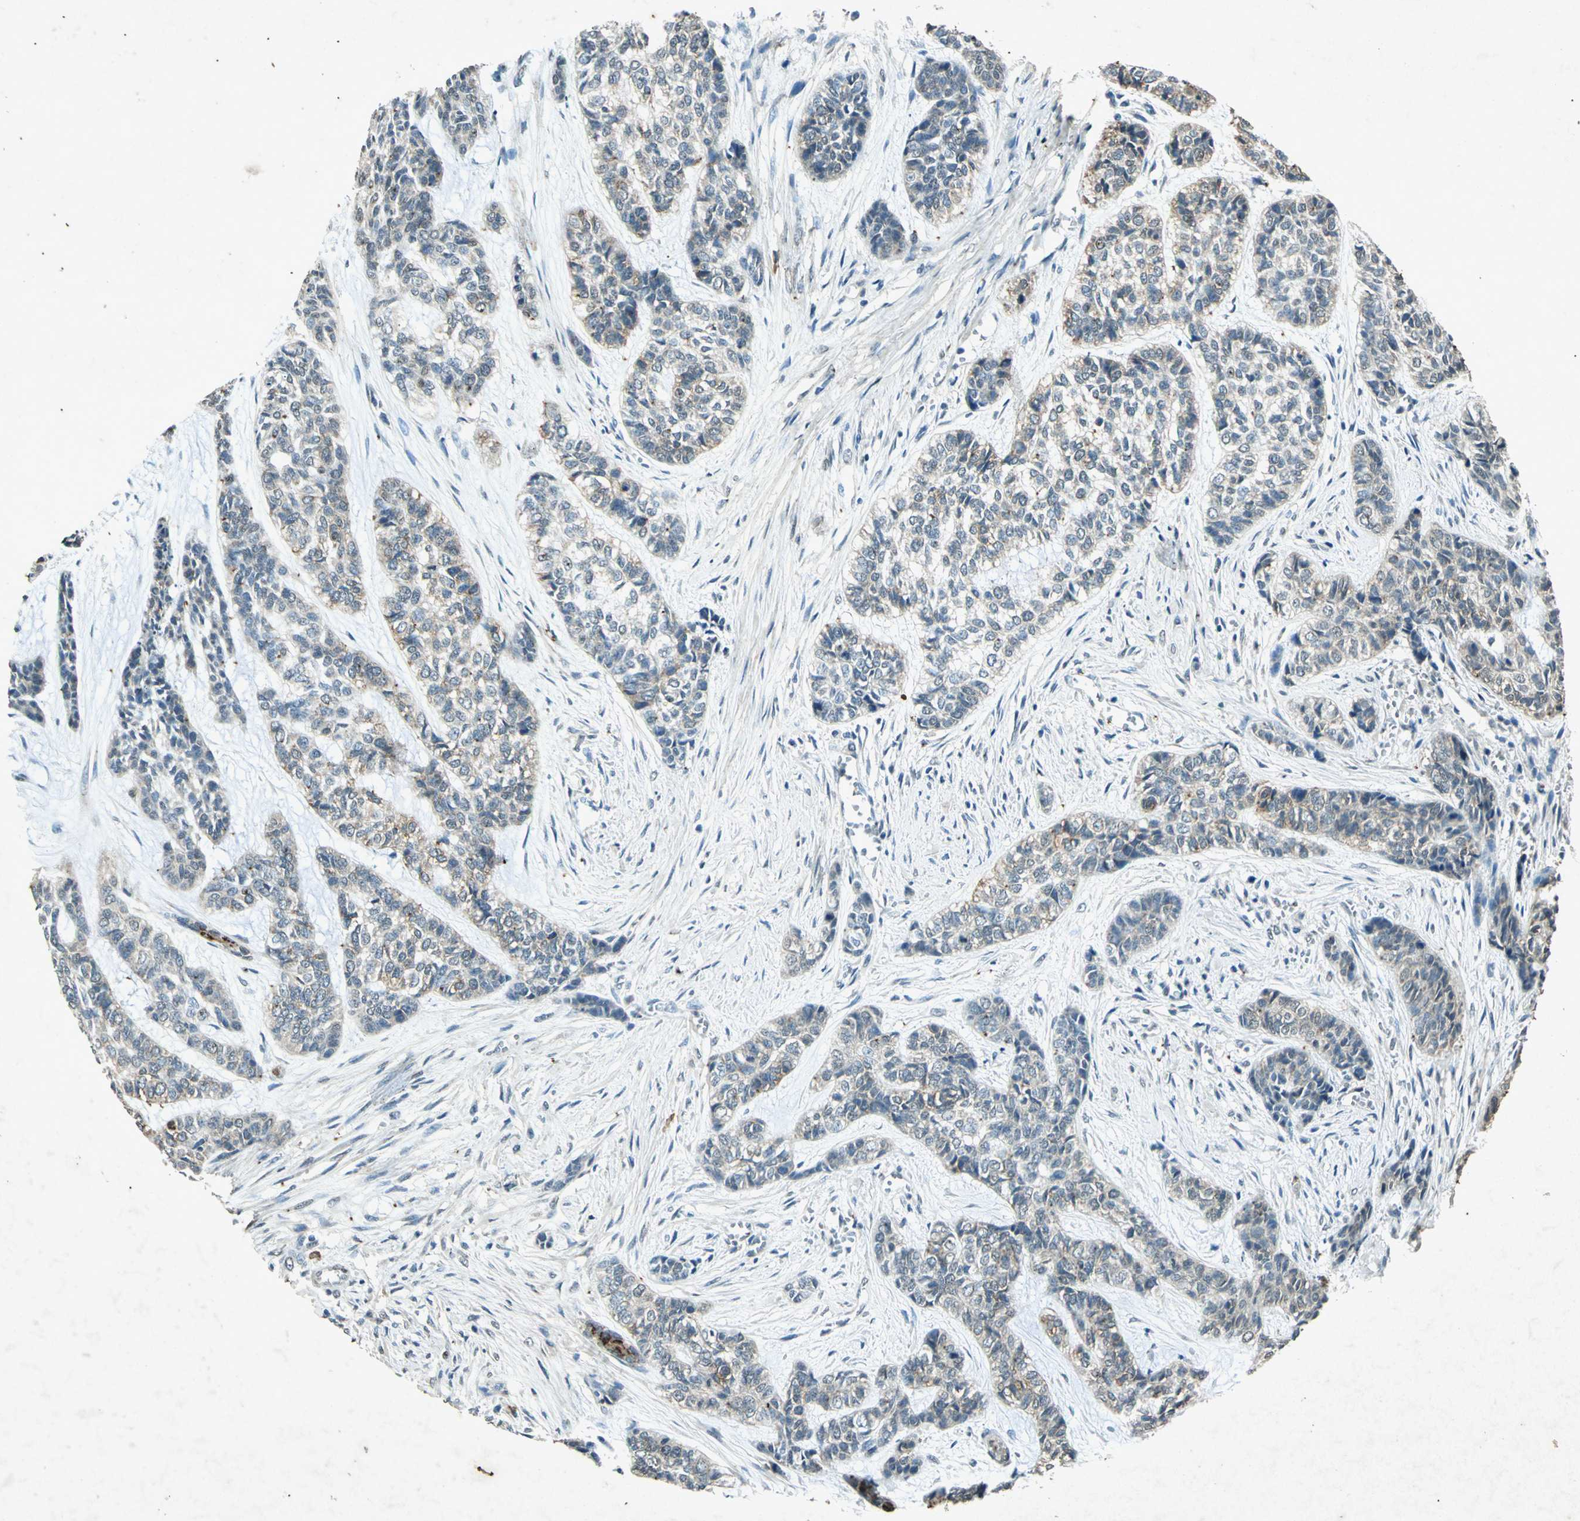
{"staining": {"intensity": "weak", "quantity": "<25%", "location": "cytoplasmic/membranous"}, "tissue": "skin cancer", "cell_type": "Tumor cells", "image_type": "cancer", "snomed": [{"axis": "morphology", "description": "Basal cell carcinoma"}, {"axis": "topography", "description": "Skin"}], "caption": "High magnification brightfield microscopy of skin cancer stained with DAB (brown) and counterstained with hematoxylin (blue): tumor cells show no significant positivity. The staining is performed using DAB brown chromogen with nuclei counter-stained in using hematoxylin.", "gene": "PSEN1", "patient": {"sex": "female", "age": 64}}